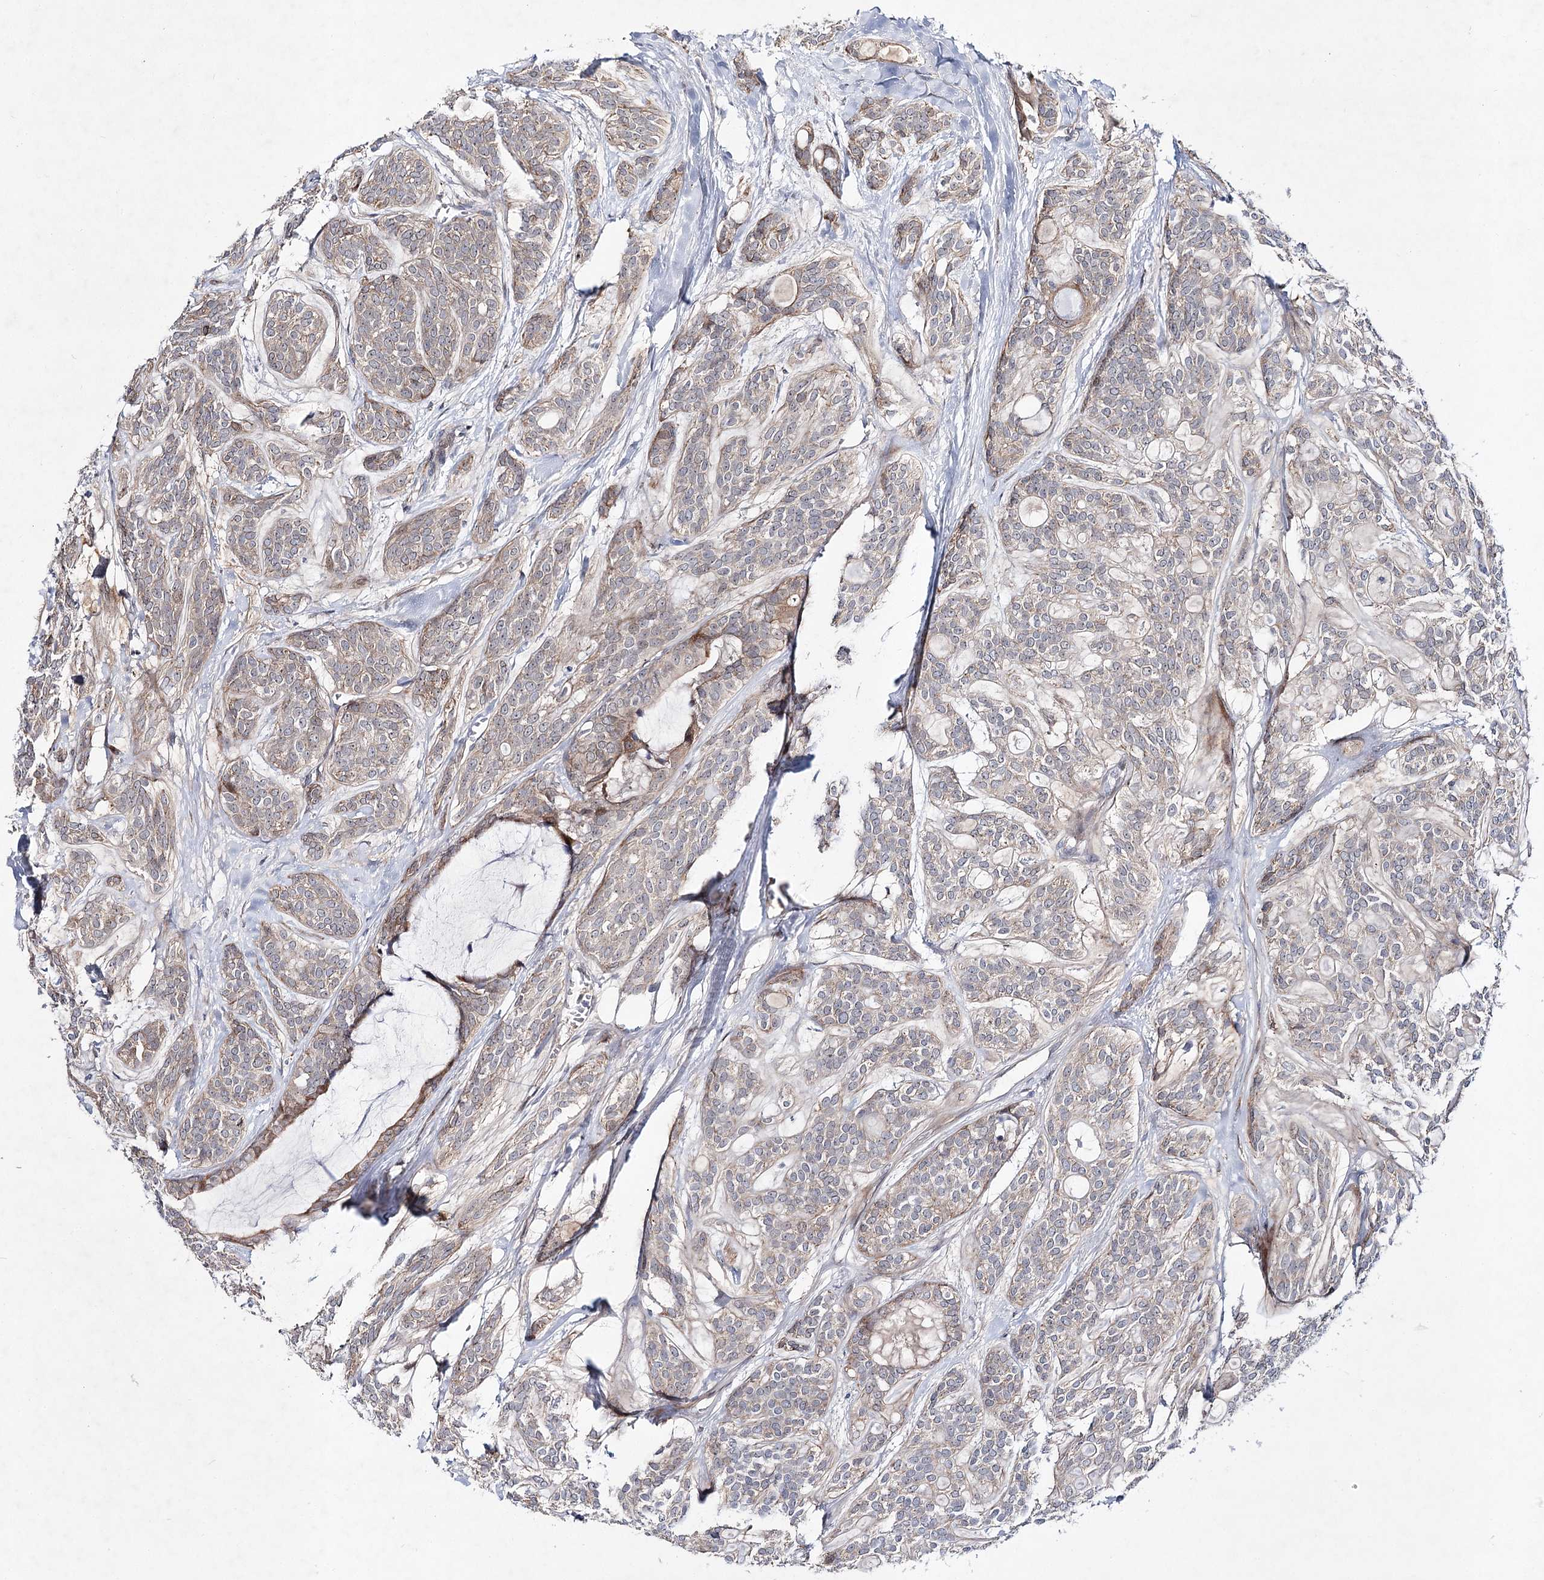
{"staining": {"intensity": "weak", "quantity": "25%-75%", "location": "cytoplasmic/membranous"}, "tissue": "head and neck cancer", "cell_type": "Tumor cells", "image_type": "cancer", "snomed": [{"axis": "morphology", "description": "Adenocarcinoma, NOS"}, {"axis": "topography", "description": "Head-Neck"}], "caption": "Brown immunohistochemical staining in head and neck adenocarcinoma exhibits weak cytoplasmic/membranous staining in approximately 25%-75% of tumor cells.", "gene": "ARHGAP32", "patient": {"sex": "male", "age": 66}}